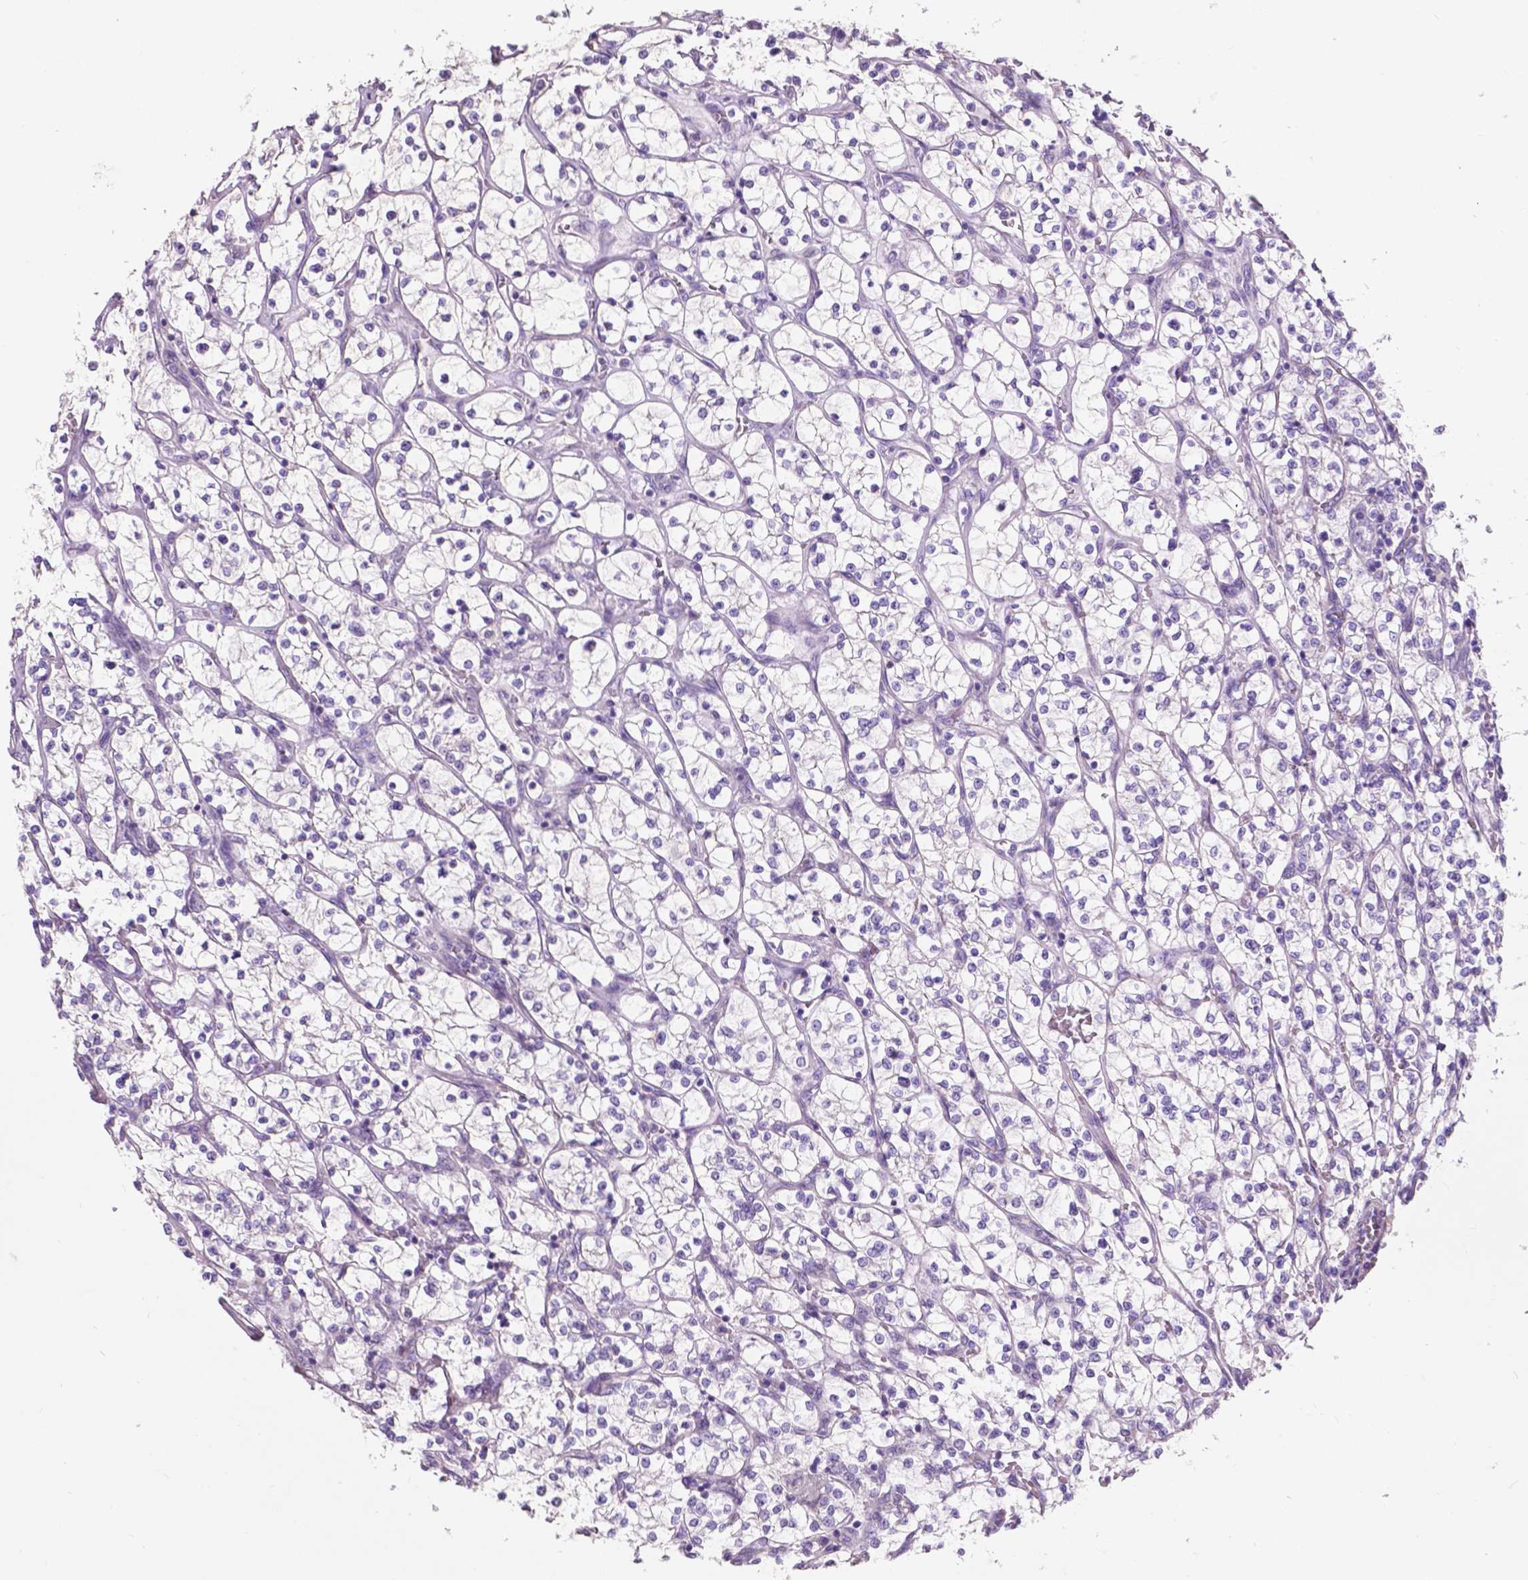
{"staining": {"intensity": "negative", "quantity": "none", "location": "none"}, "tissue": "renal cancer", "cell_type": "Tumor cells", "image_type": "cancer", "snomed": [{"axis": "morphology", "description": "Adenocarcinoma, NOS"}, {"axis": "topography", "description": "Kidney"}], "caption": "Immunohistochemistry micrograph of neoplastic tissue: adenocarcinoma (renal) stained with DAB (3,3'-diaminobenzidine) exhibits no significant protein expression in tumor cells. (Stains: DAB immunohistochemistry with hematoxylin counter stain, Microscopy: brightfield microscopy at high magnification).", "gene": "CLDN17", "patient": {"sex": "female", "age": 64}}